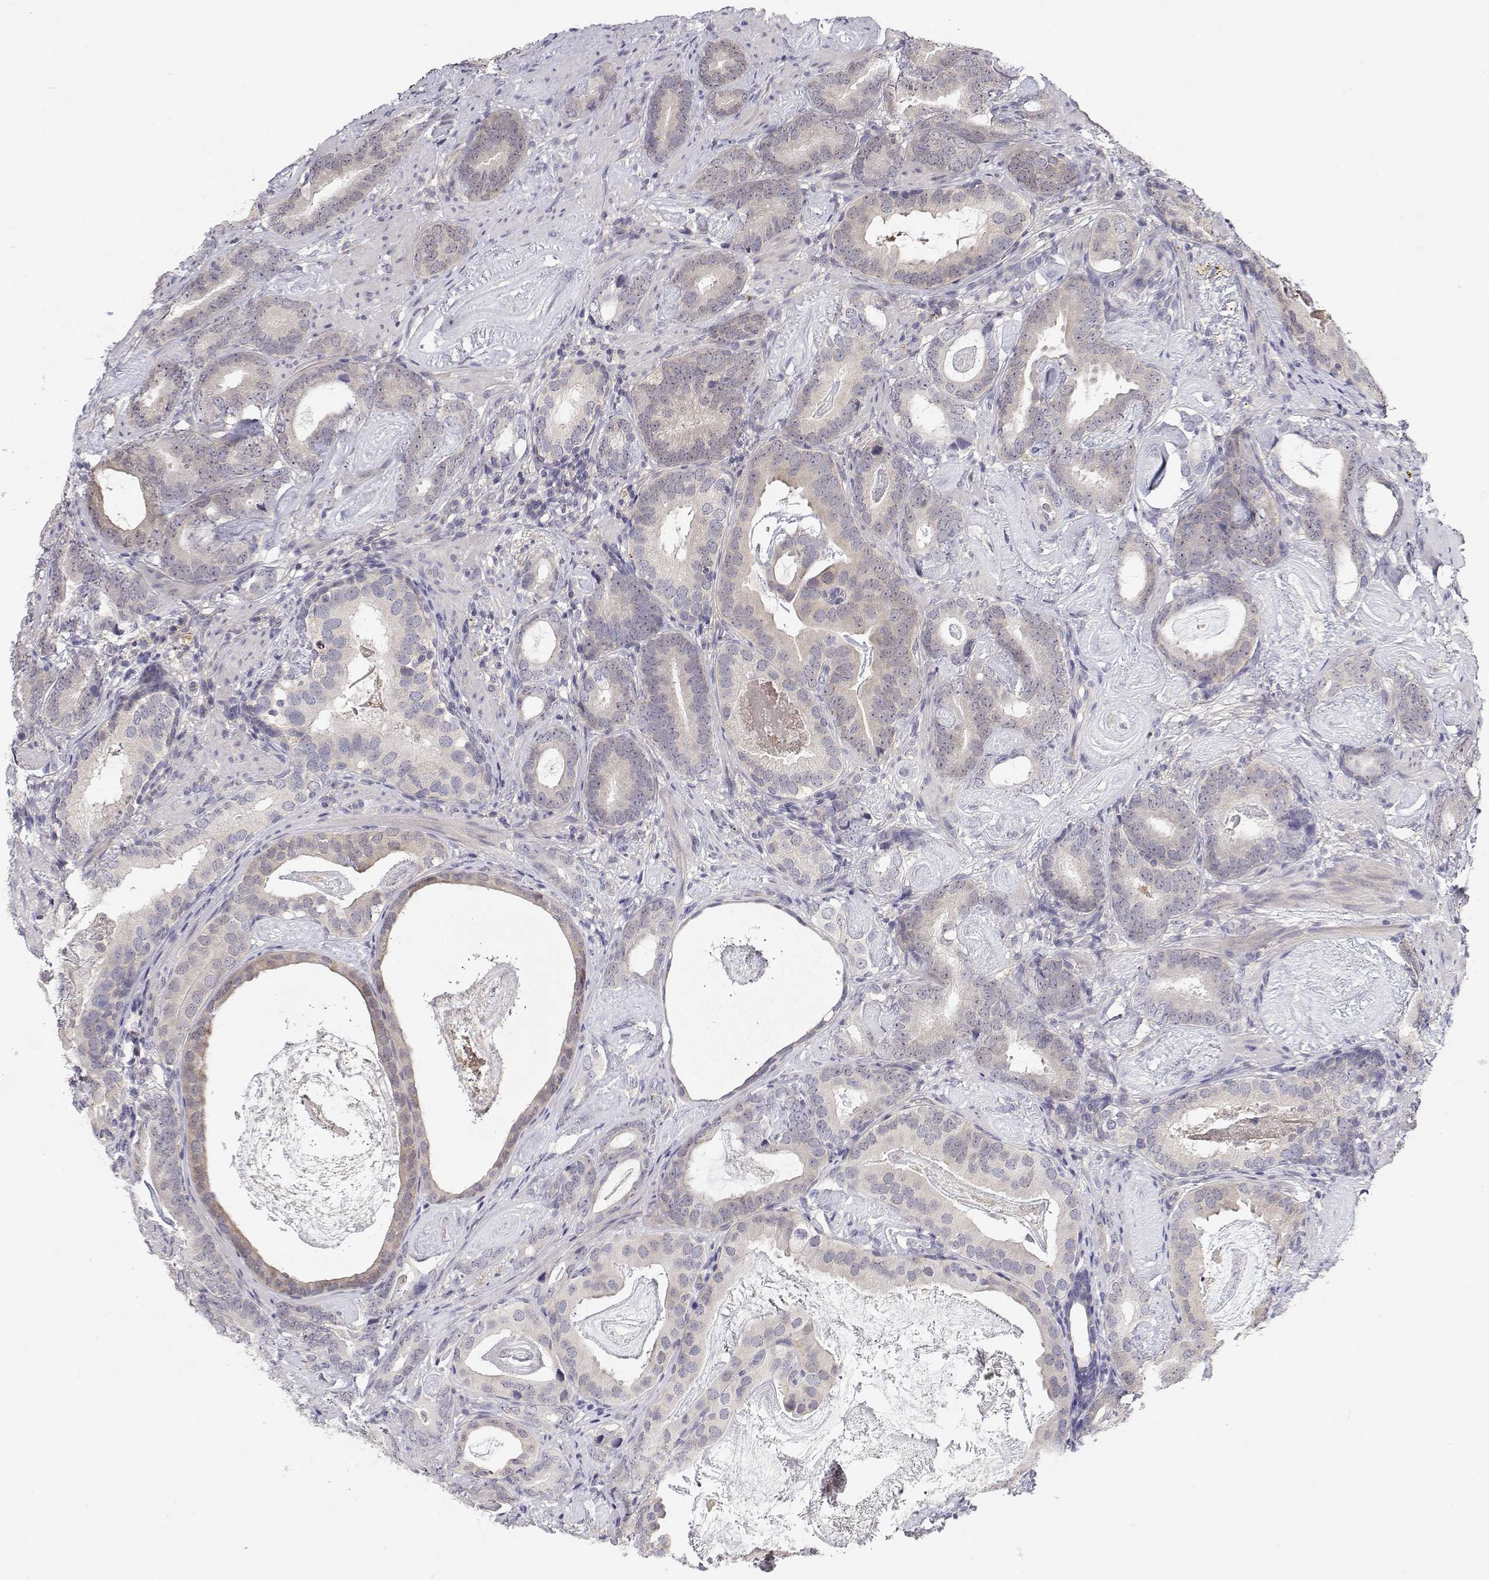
{"staining": {"intensity": "weak", "quantity": "<25%", "location": "cytoplasmic/membranous,nuclear"}, "tissue": "prostate cancer", "cell_type": "Tumor cells", "image_type": "cancer", "snomed": [{"axis": "morphology", "description": "Adenocarcinoma, Low grade"}, {"axis": "topography", "description": "Prostate and seminal vesicle, NOS"}], "caption": "Immunohistochemistry (IHC) photomicrograph of human low-grade adenocarcinoma (prostate) stained for a protein (brown), which shows no positivity in tumor cells.", "gene": "MYPN", "patient": {"sex": "male", "age": 71}}